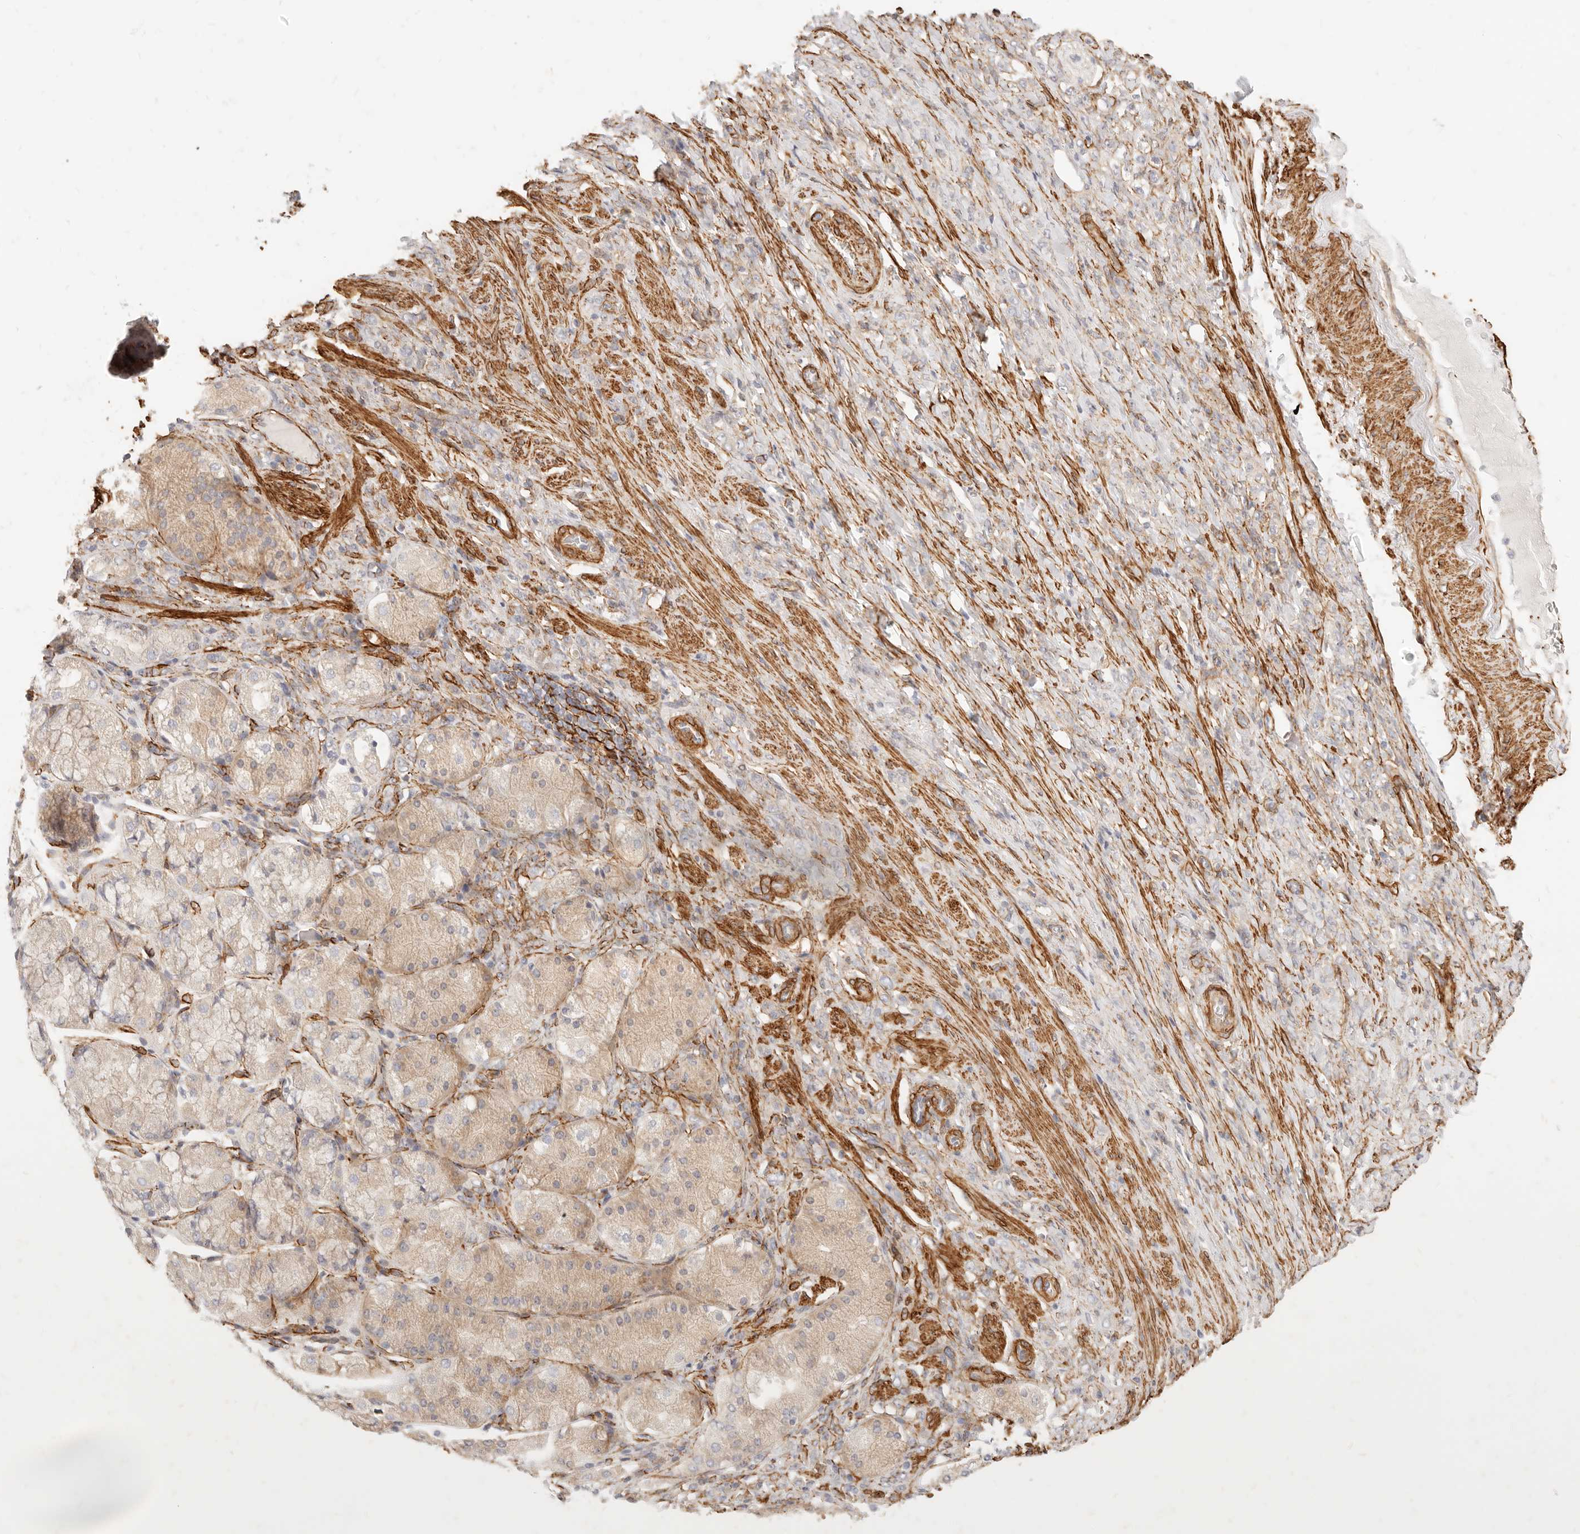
{"staining": {"intensity": "weak", "quantity": "<25%", "location": "cytoplasmic/membranous"}, "tissue": "stomach cancer", "cell_type": "Tumor cells", "image_type": "cancer", "snomed": [{"axis": "morphology", "description": "Normal tissue, NOS"}, {"axis": "morphology", "description": "Adenocarcinoma, NOS"}, {"axis": "topography", "description": "Stomach"}], "caption": "Tumor cells are negative for protein expression in human adenocarcinoma (stomach).", "gene": "TMTC2", "patient": {"sex": "male", "age": 82}}